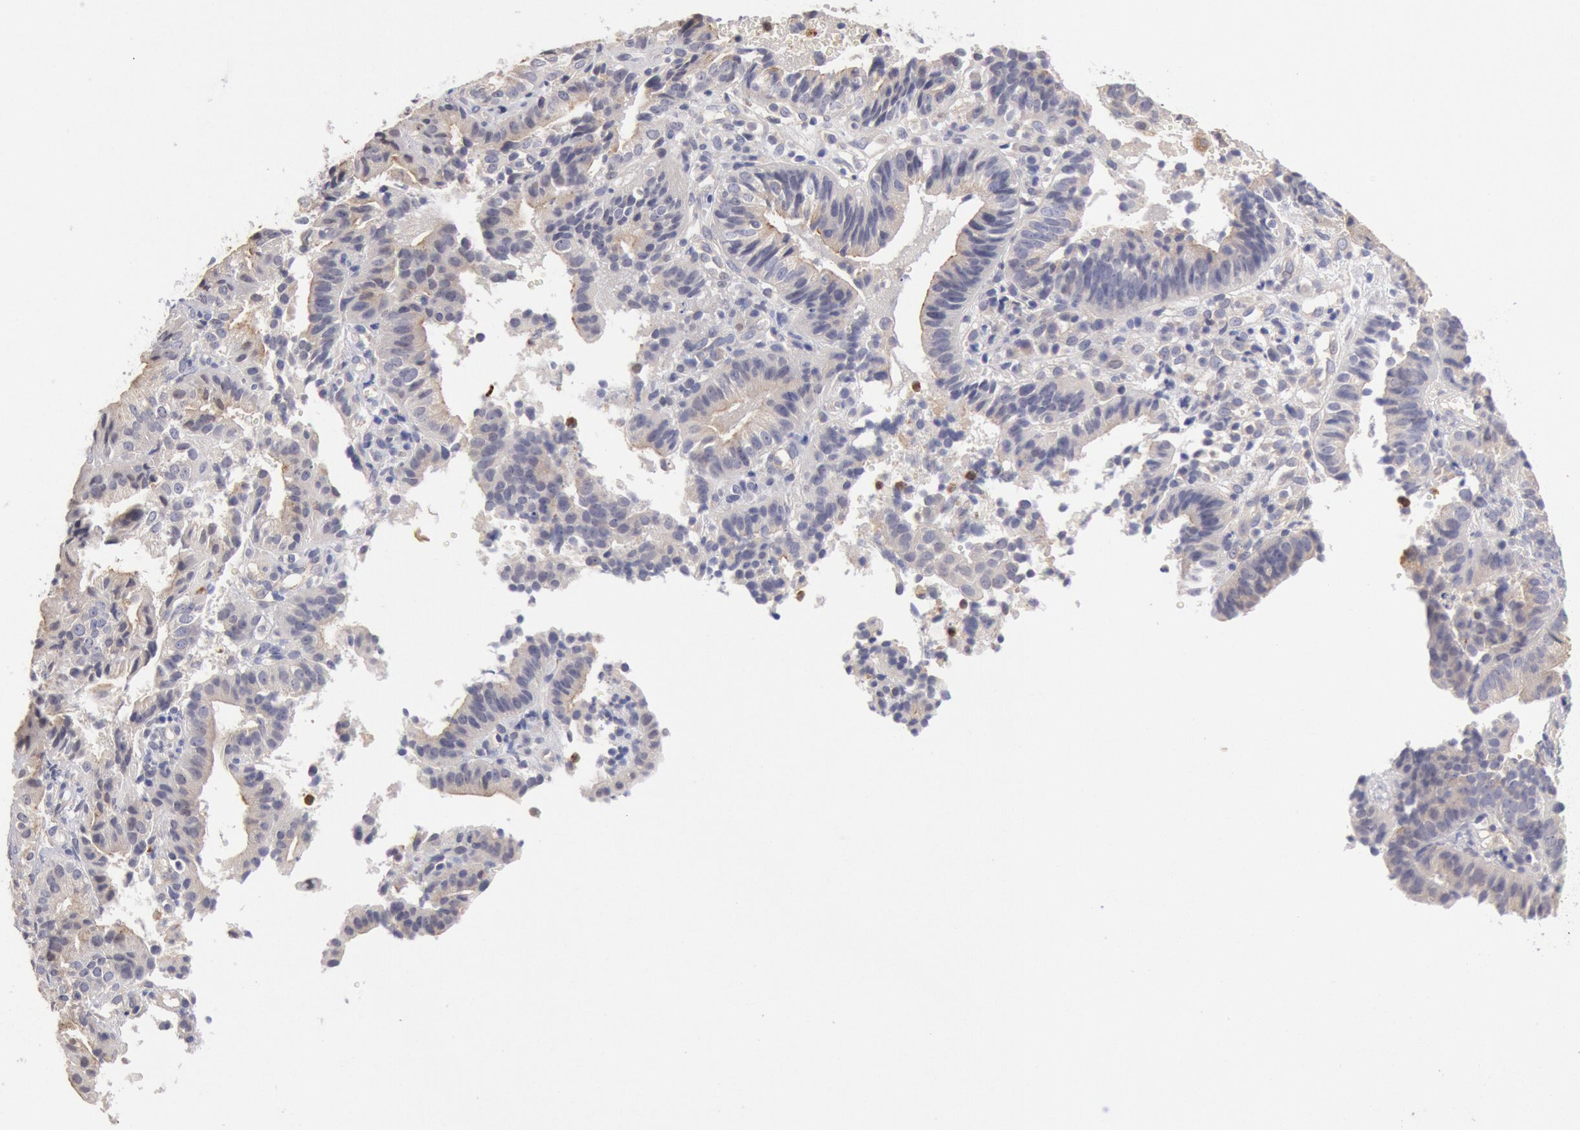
{"staining": {"intensity": "weak", "quantity": "25%-75%", "location": "cytoplasmic/membranous"}, "tissue": "cervical cancer", "cell_type": "Tumor cells", "image_type": "cancer", "snomed": [{"axis": "morphology", "description": "Adenocarcinoma, NOS"}, {"axis": "topography", "description": "Cervix"}], "caption": "An image of human cervical adenocarcinoma stained for a protein shows weak cytoplasmic/membranous brown staining in tumor cells.", "gene": "TMED8", "patient": {"sex": "female", "age": 60}}